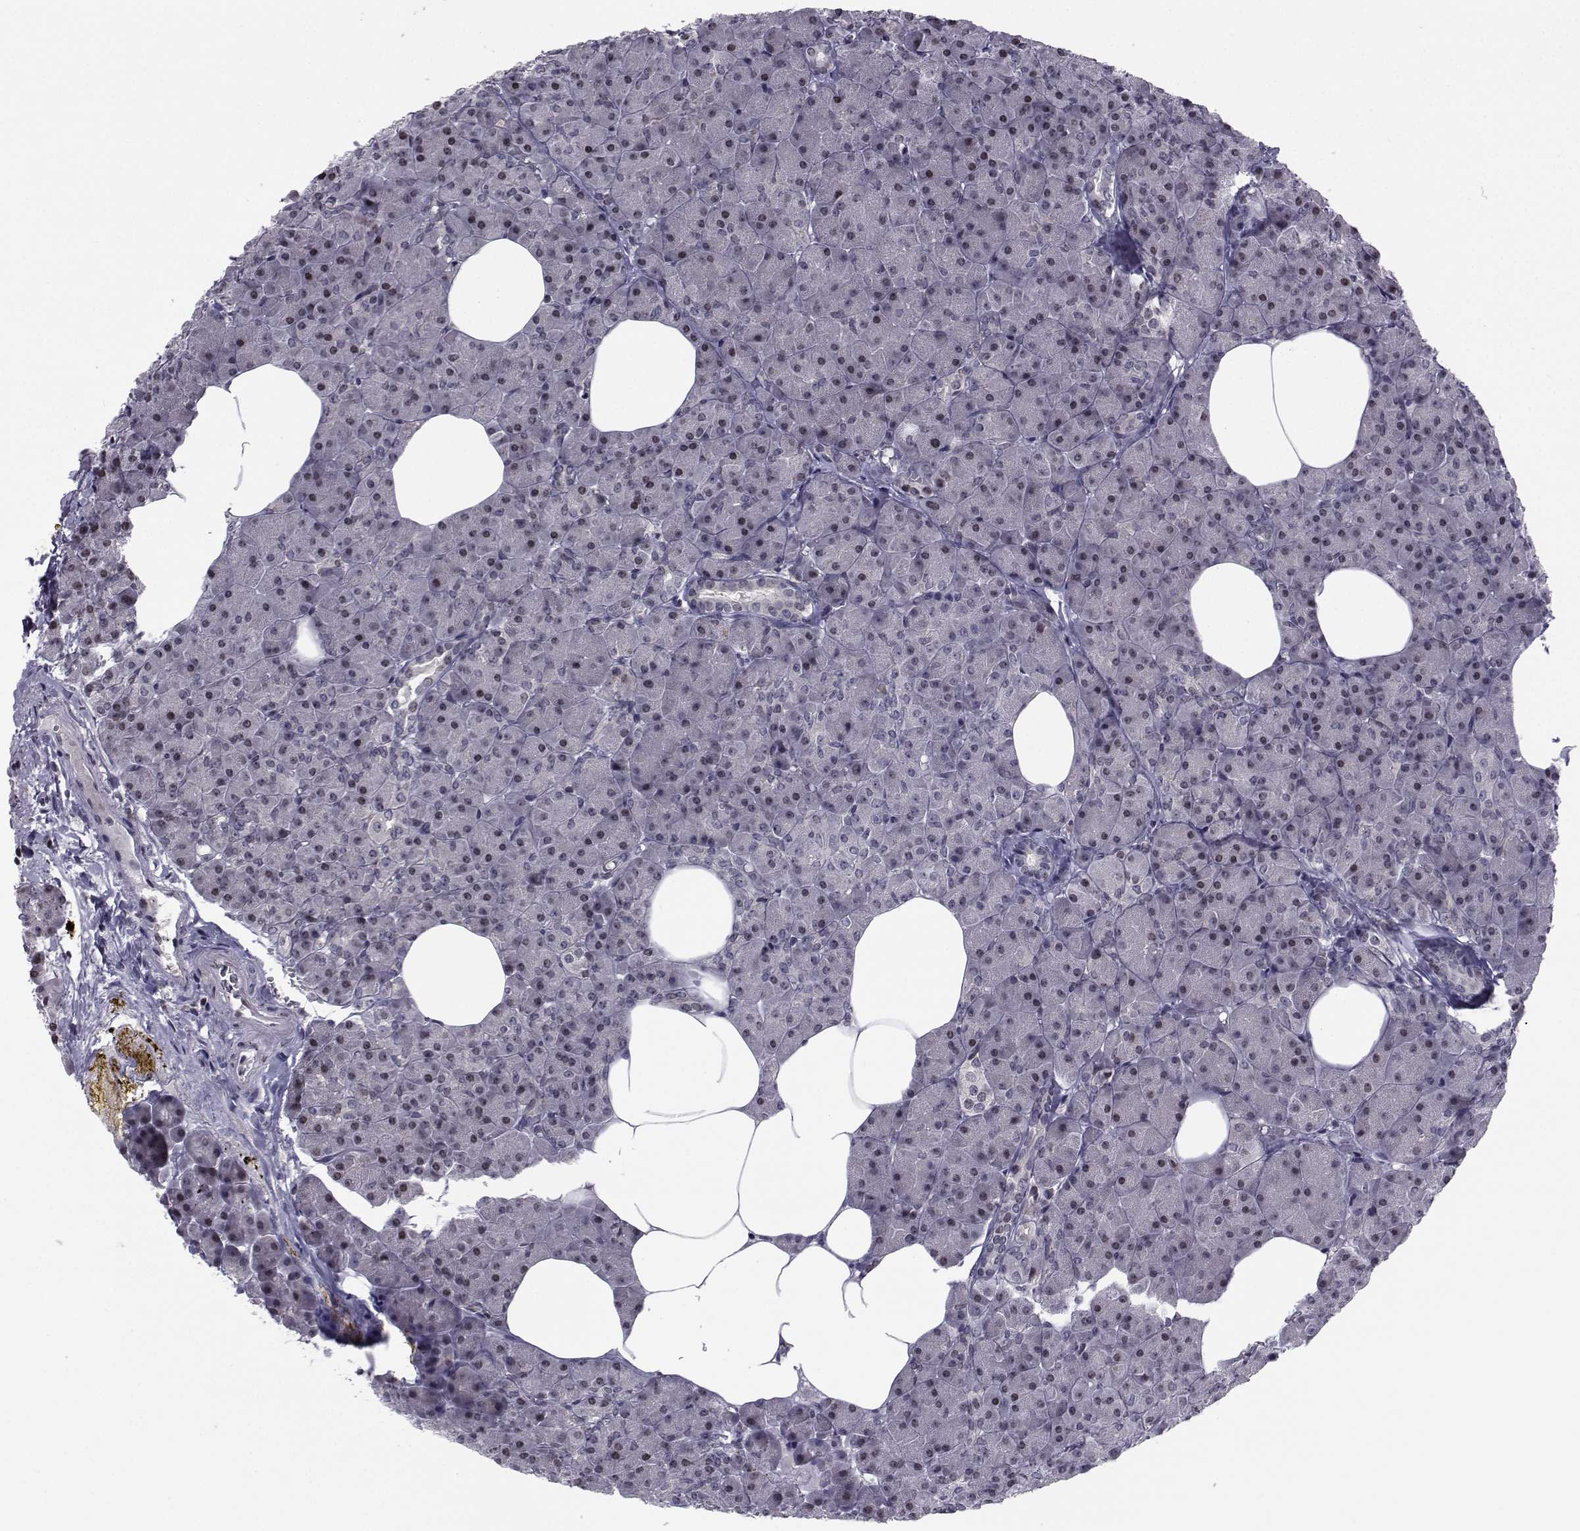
{"staining": {"intensity": "weak", "quantity": "<25%", "location": "nuclear"}, "tissue": "pancreas", "cell_type": "Exocrine glandular cells", "image_type": "normal", "snomed": [{"axis": "morphology", "description": "Normal tissue, NOS"}, {"axis": "topography", "description": "Pancreas"}], "caption": "This is an IHC photomicrograph of normal pancreas. There is no staining in exocrine glandular cells.", "gene": "PCP4L1", "patient": {"sex": "female", "age": 45}}